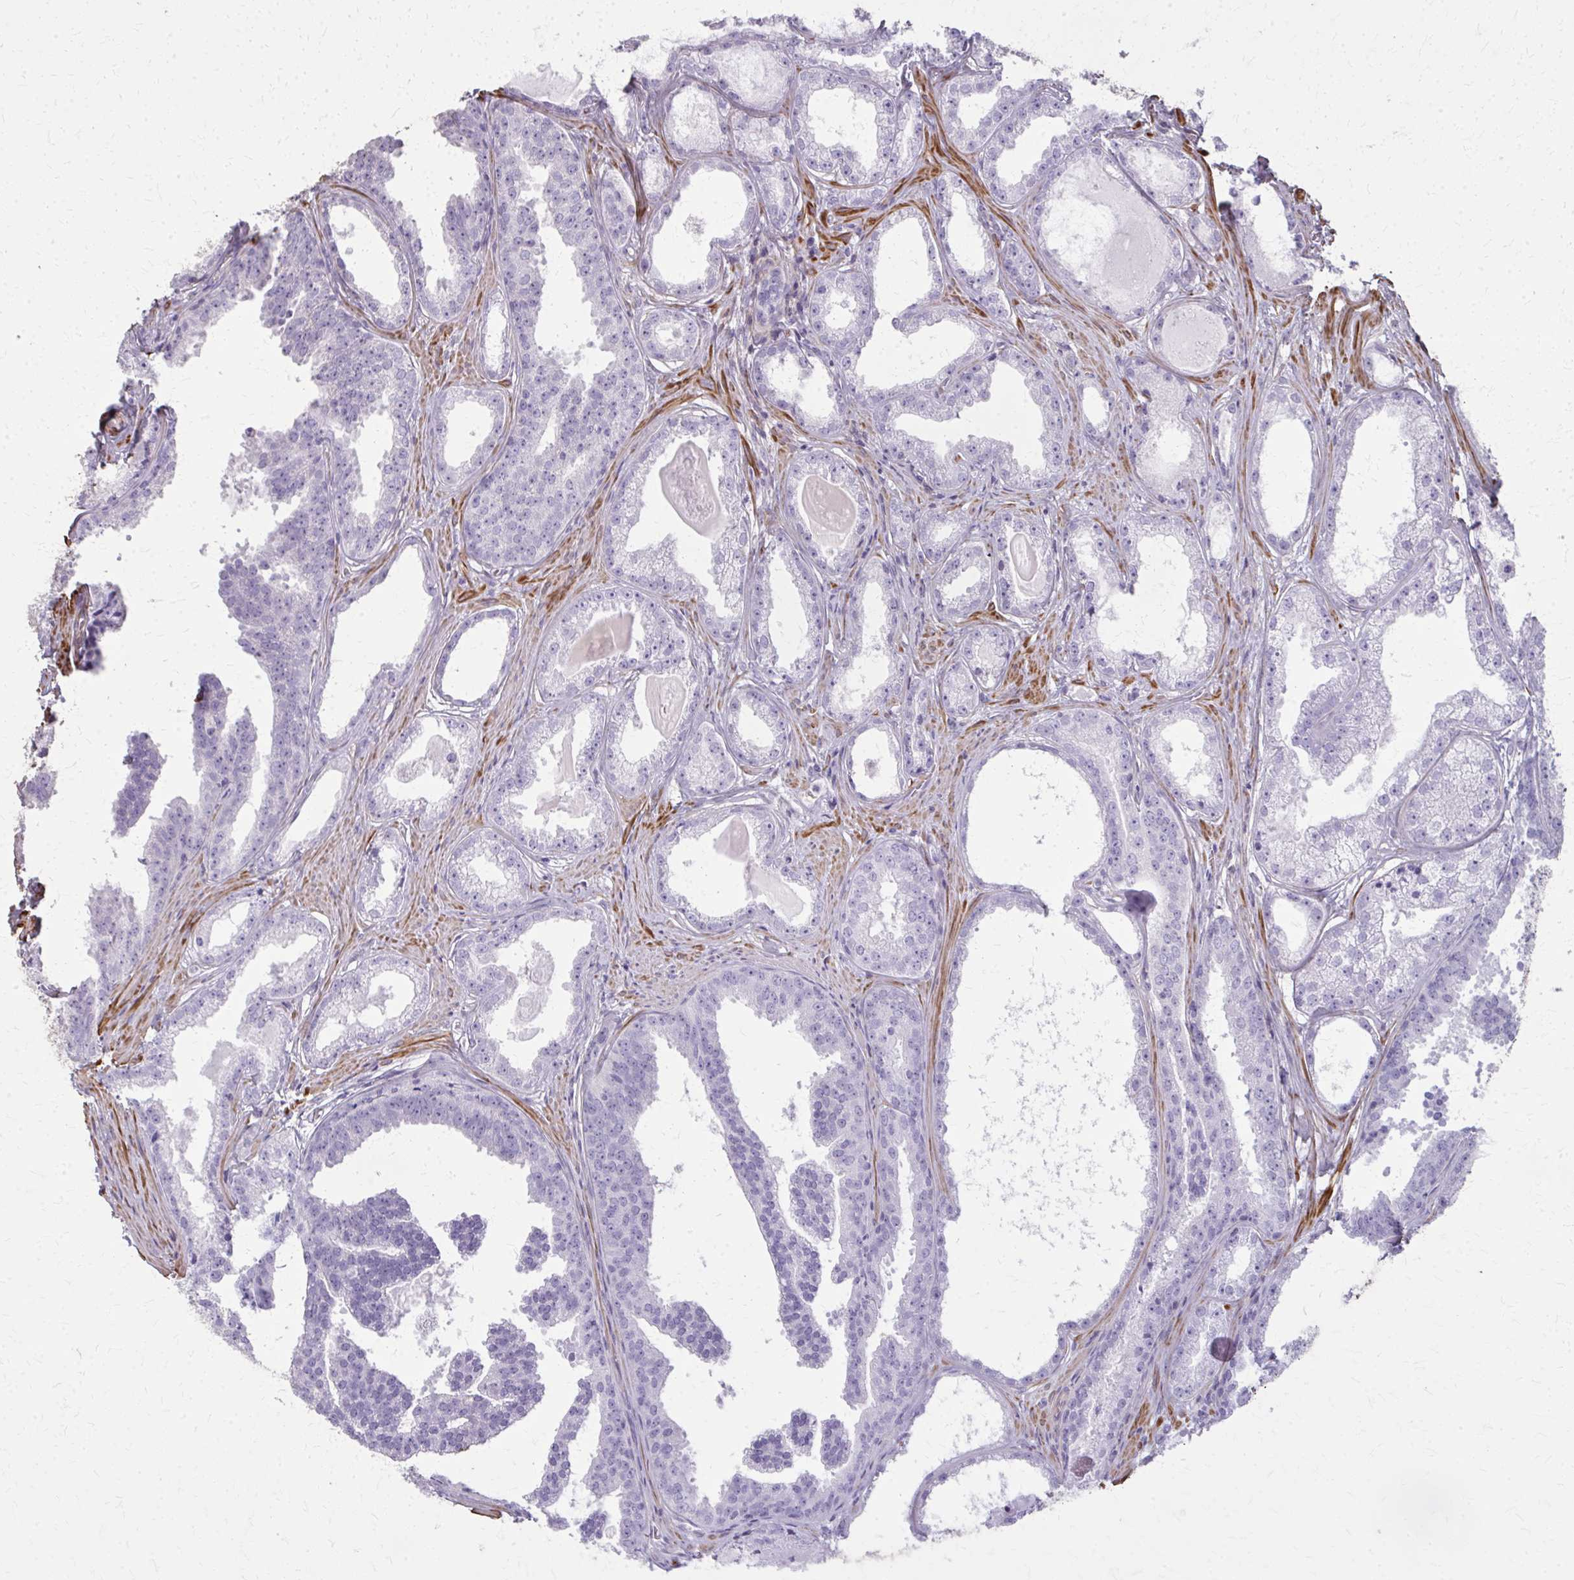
{"staining": {"intensity": "negative", "quantity": "none", "location": "none"}, "tissue": "prostate cancer", "cell_type": "Tumor cells", "image_type": "cancer", "snomed": [{"axis": "morphology", "description": "Adenocarcinoma, Low grade"}, {"axis": "topography", "description": "Prostate"}], "caption": "High magnification brightfield microscopy of low-grade adenocarcinoma (prostate) stained with DAB (brown) and counterstained with hematoxylin (blue): tumor cells show no significant expression.", "gene": "TENM4", "patient": {"sex": "male", "age": 65}}